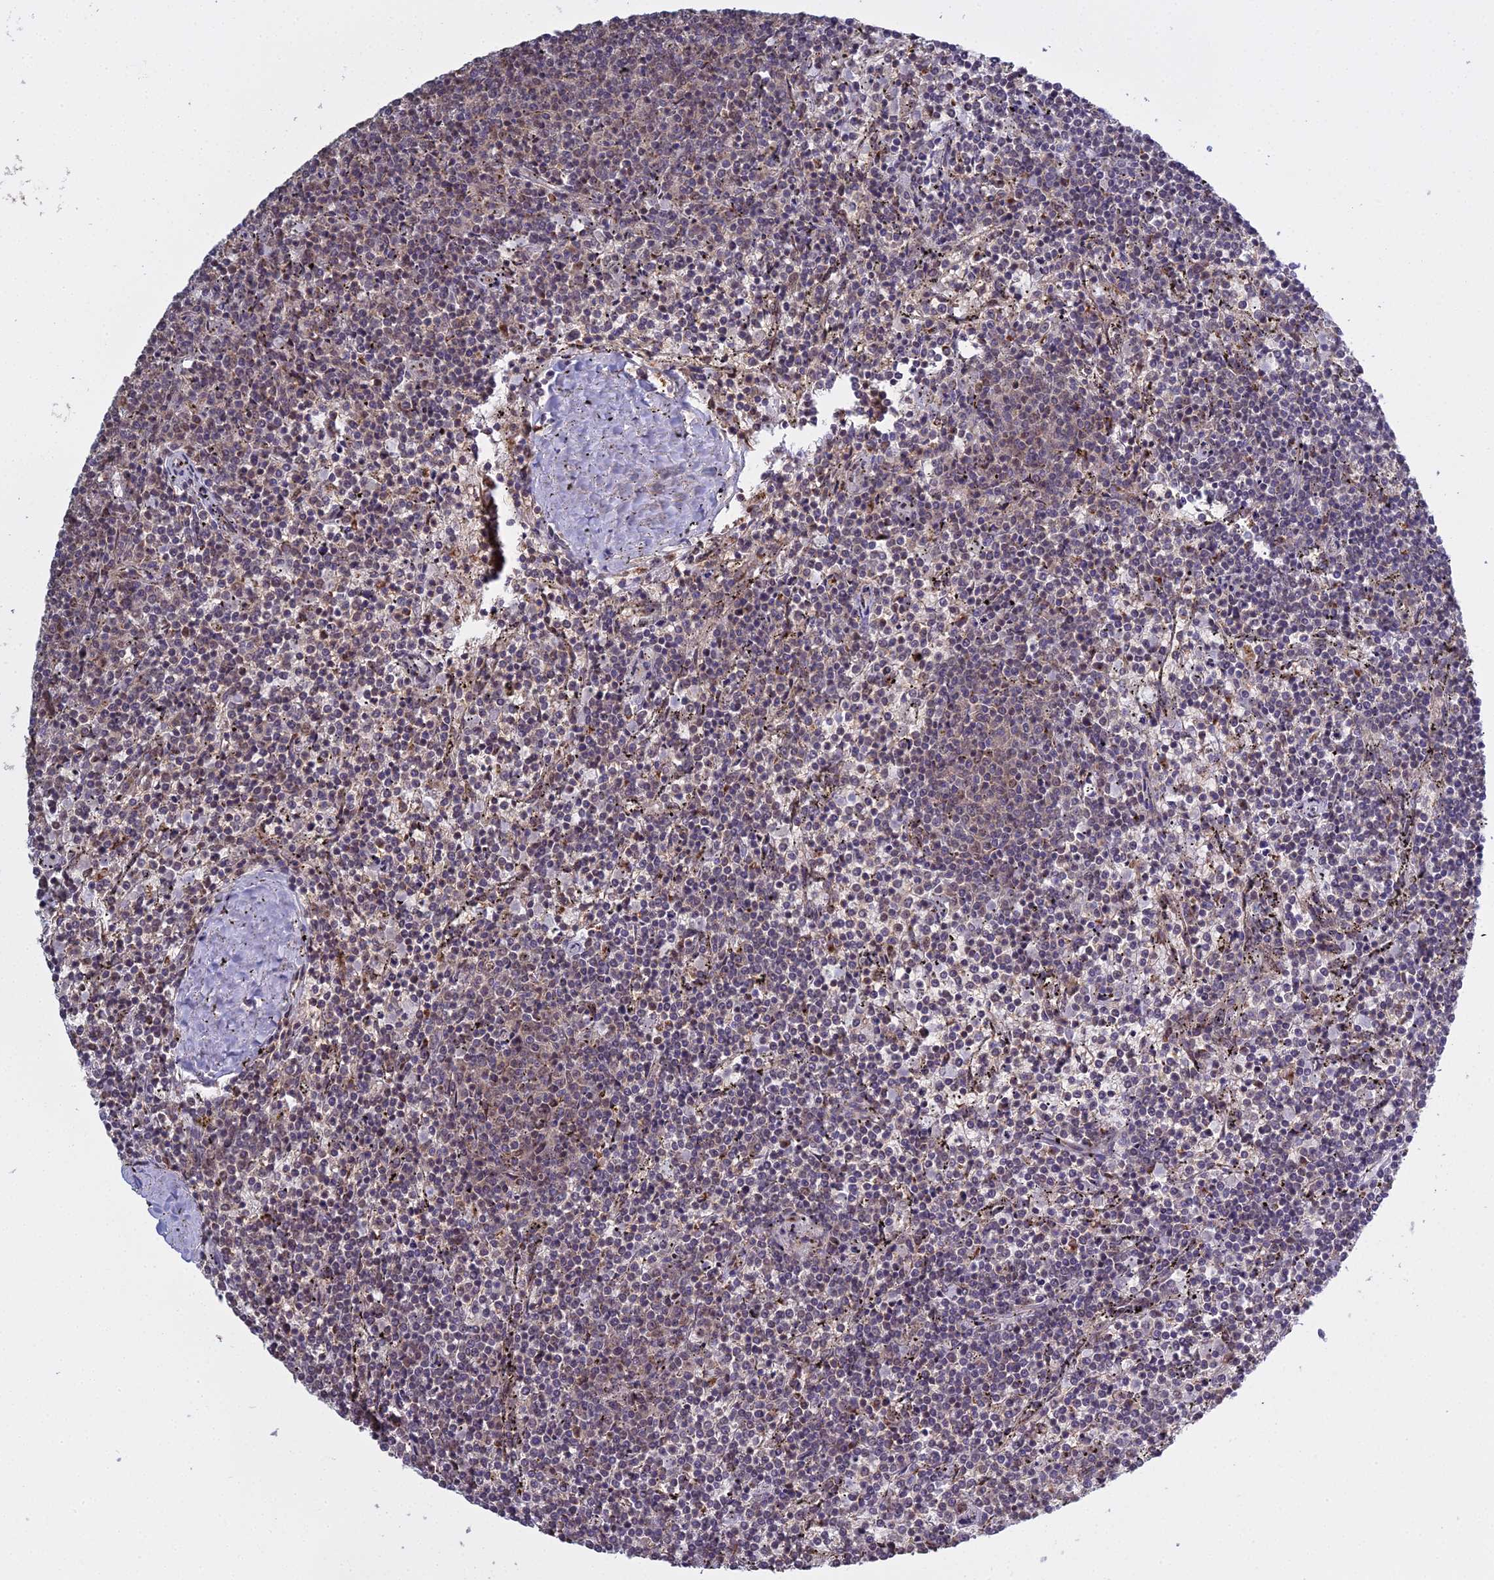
{"staining": {"intensity": "weak", "quantity": "<25%", "location": "cytoplasmic/membranous"}, "tissue": "lymphoma", "cell_type": "Tumor cells", "image_type": "cancer", "snomed": [{"axis": "morphology", "description": "Malignant lymphoma, non-Hodgkin's type, Low grade"}, {"axis": "topography", "description": "Spleen"}], "caption": "A micrograph of human malignant lymphoma, non-Hodgkin's type (low-grade) is negative for staining in tumor cells.", "gene": "MEOX1", "patient": {"sex": "female", "age": 50}}